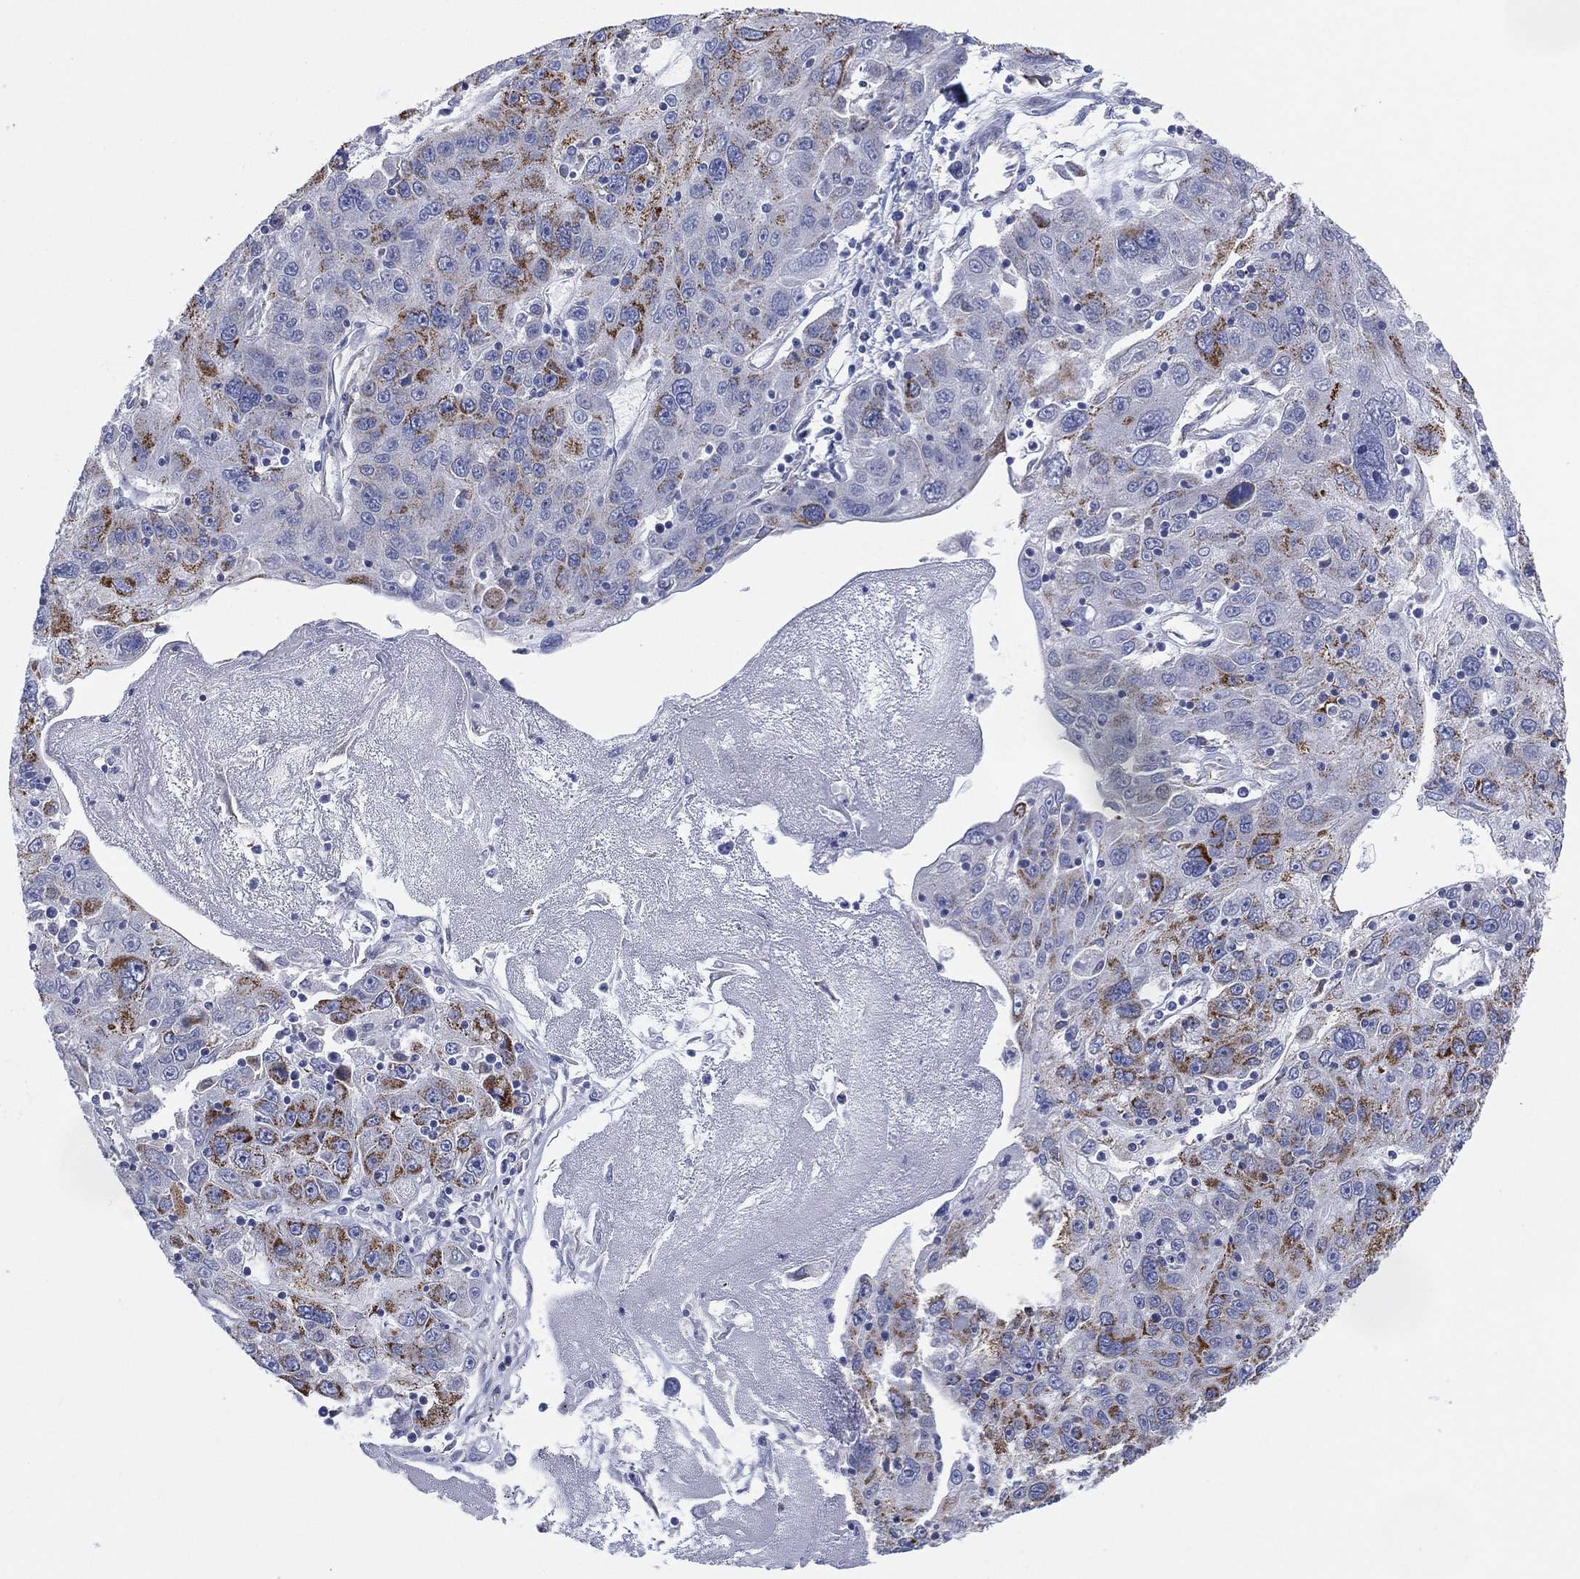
{"staining": {"intensity": "strong", "quantity": "<25%", "location": "cytoplasmic/membranous"}, "tissue": "stomach cancer", "cell_type": "Tumor cells", "image_type": "cancer", "snomed": [{"axis": "morphology", "description": "Adenocarcinoma, NOS"}, {"axis": "topography", "description": "Stomach"}], "caption": "Protein analysis of stomach cancer tissue demonstrates strong cytoplasmic/membranous positivity in about <25% of tumor cells.", "gene": "INA", "patient": {"sex": "male", "age": 56}}